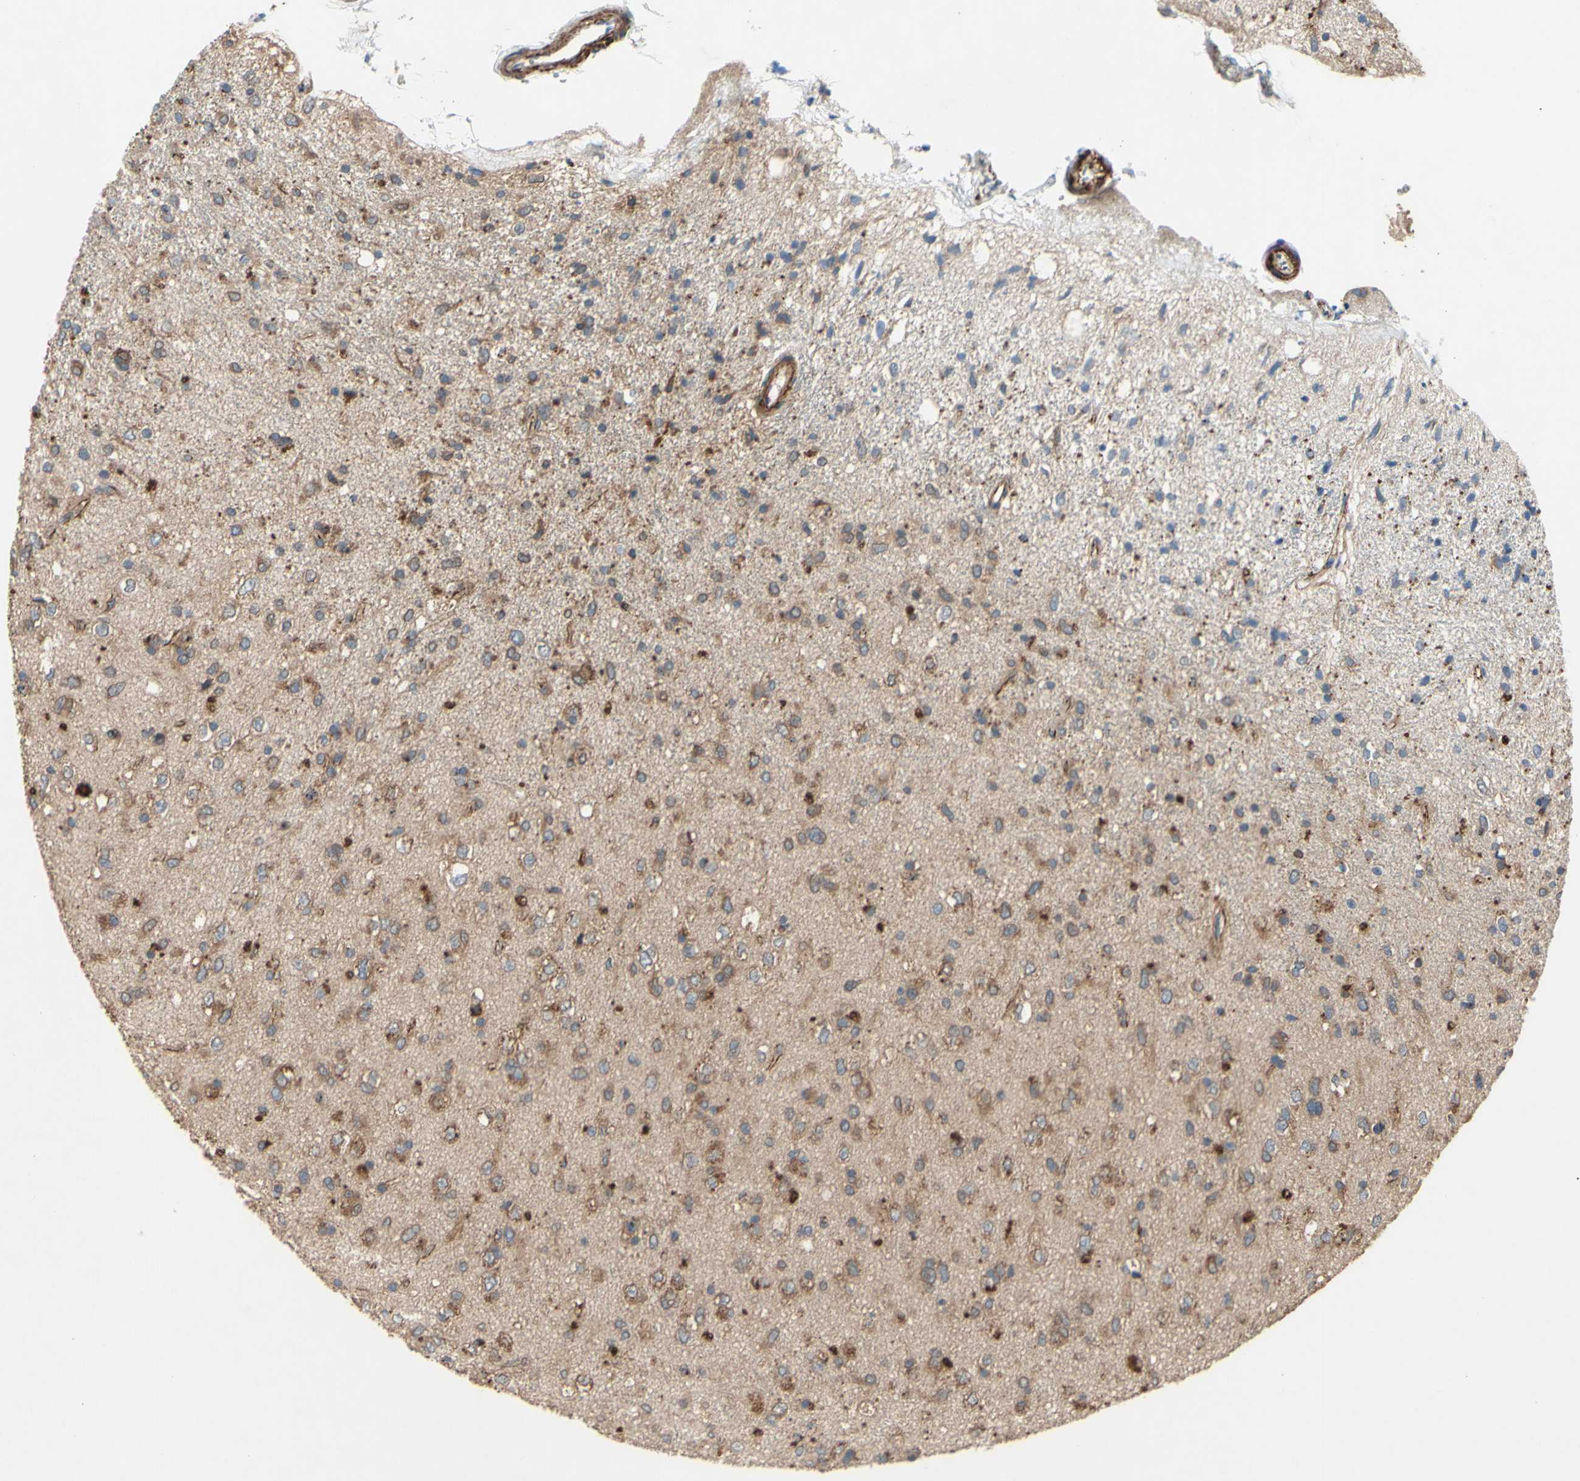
{"staining": {"intensity": "moderate", "quantity": "25%-75%", "location": "cytoplasmic/membranous"}, "tissue": "glioma", "cell_type": "Tumor cells", "image_type": "cancer", "snomed": [{"axis": "morphology", "description": "Glioma, malignant, Low grade"}, {"axis": "topography", "description": "Brain"}], "caption": "A photomicrograph showing moderate cytoplasmic/membranous expression in approximately 25%-75% of tumor cells in glioma, as visualized by brown immunohistochemical staining.", "gene": "PDGFB", "patient": {"sex": "male", "age": 77}}